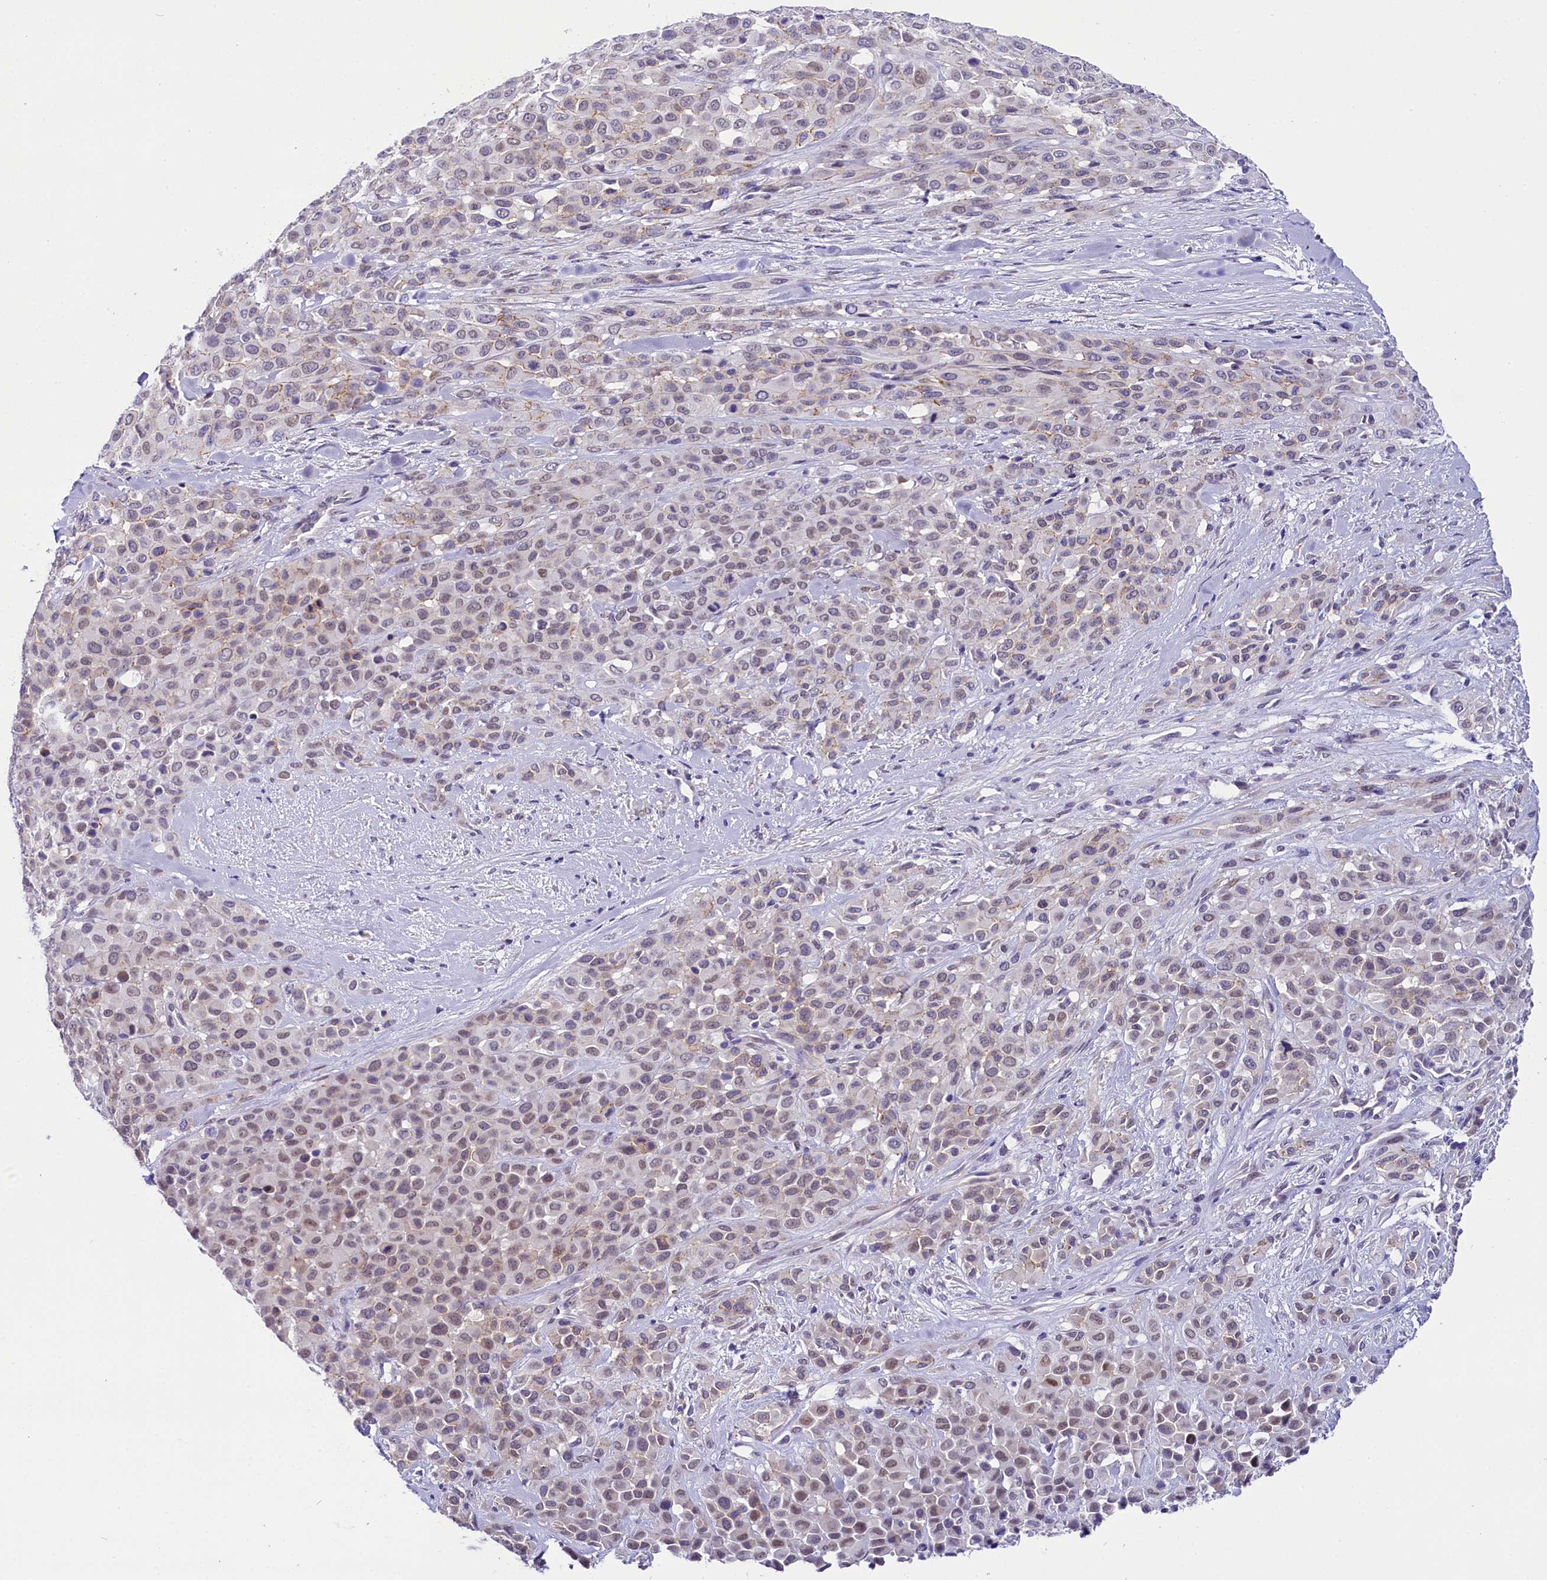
{"staining": {"intensity": "weak", "quantity": "25%-75%", "location": "nuclear"}, "tissue": "melanoma", "cell_type": "Tumor cells", "image_type": "cancer", "snomed": [{"axis": "morphology", "description": "Malignant melanoma, Metastatic site"}, {"axis": "topography", "description": "Skin"}], "caption": "Malignant melanoma (metastatic site) stained with DAB immunohistochemistry displays low levels of weak nuclear staining in about 25%-75% of tumor cells.", "gene": "OSGEP", "patient": {"sex": "female", "age": 81}}